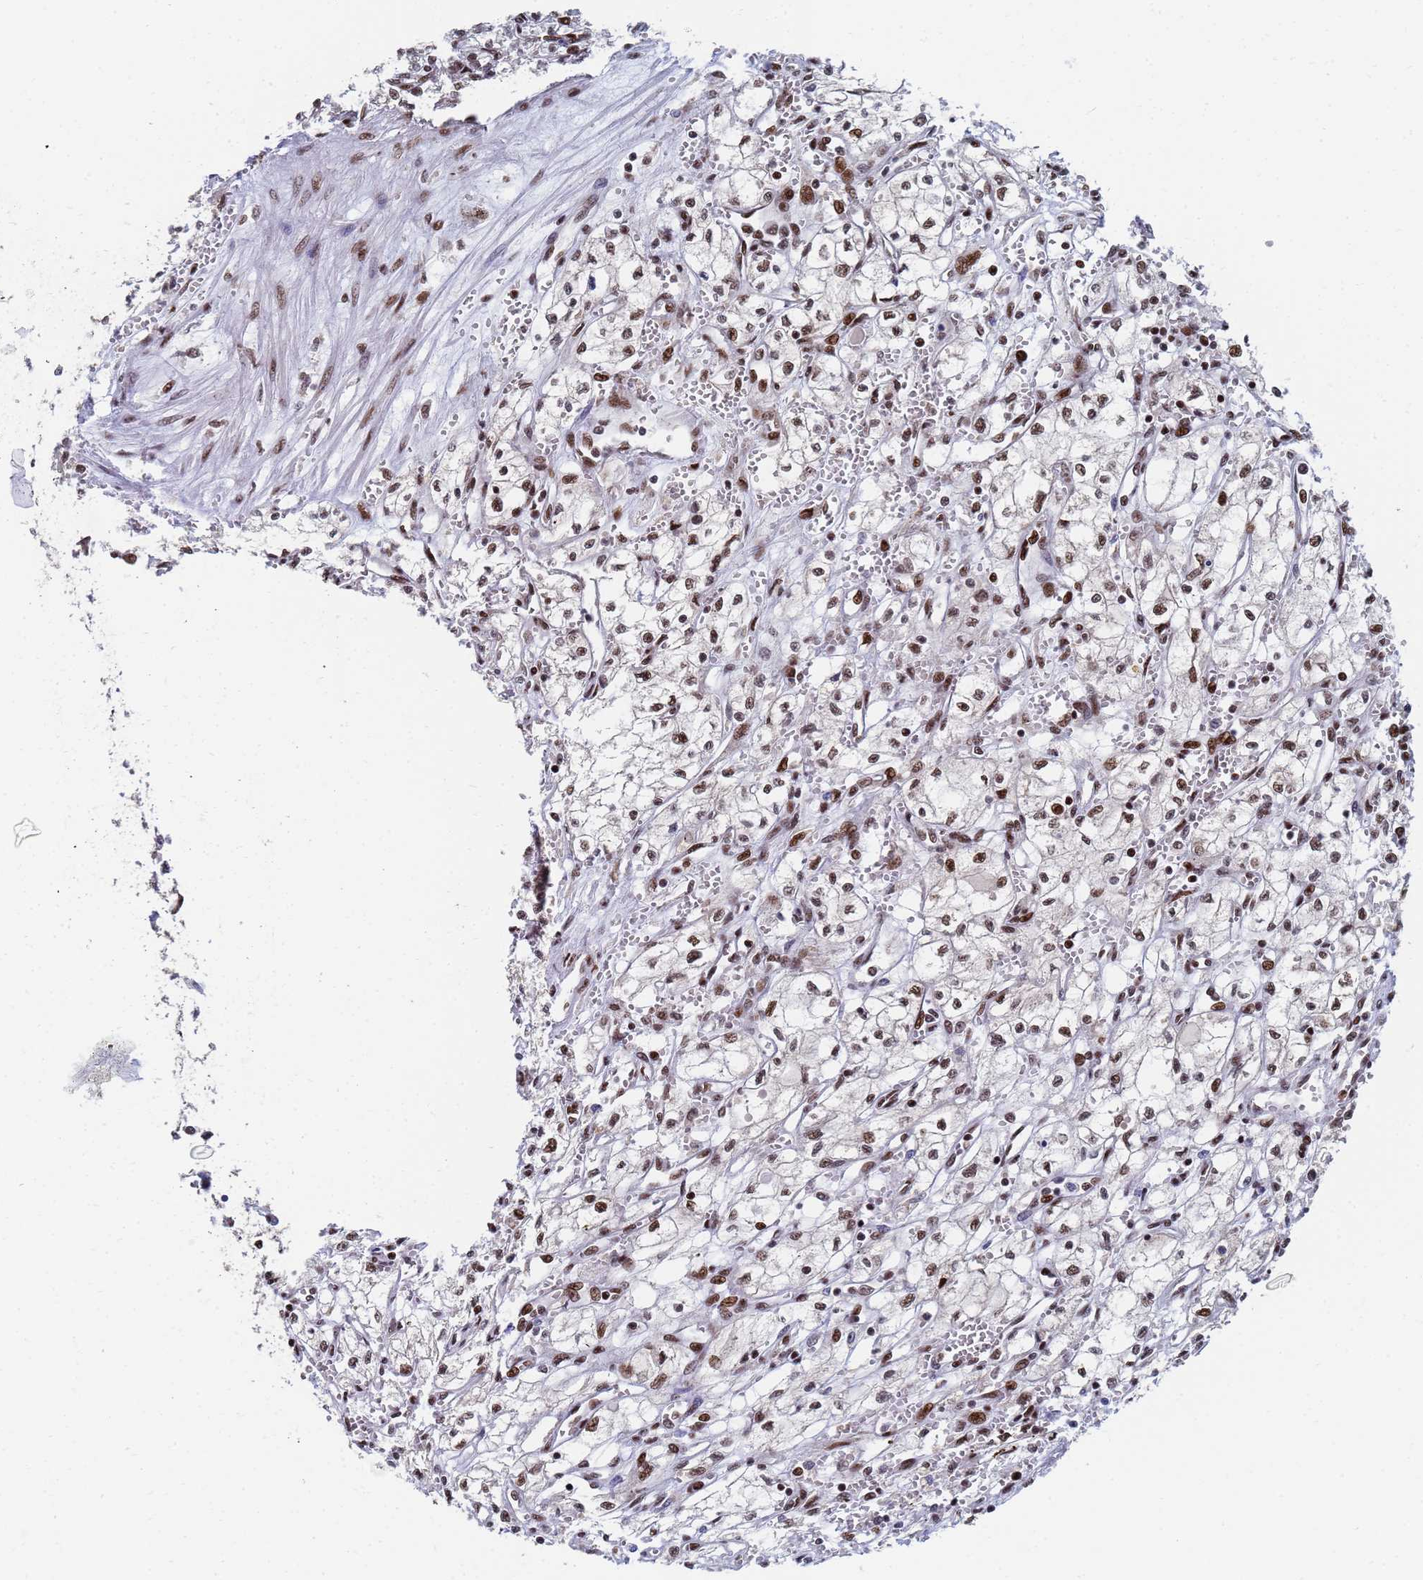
{"staining": {"intensity": "moderate", "quantity": "25%-75%", "location": "nuclear"}, "tissue": "renal cancer", "cell_type": "Tumor cells", "image_type": "cancer", "snomed": [{"axis": "morphology", "description": "Adenocarcinoma, NOS"}, {"axis": "topography", "description": "Kidney"}], "caption": "Renal adenocarcinoma tissue exhibits moderate nuclear staining in about 25%-75% of tumor cells", "gene": "AP5Z1", "patient": {"sex": "male", "age": 59}}